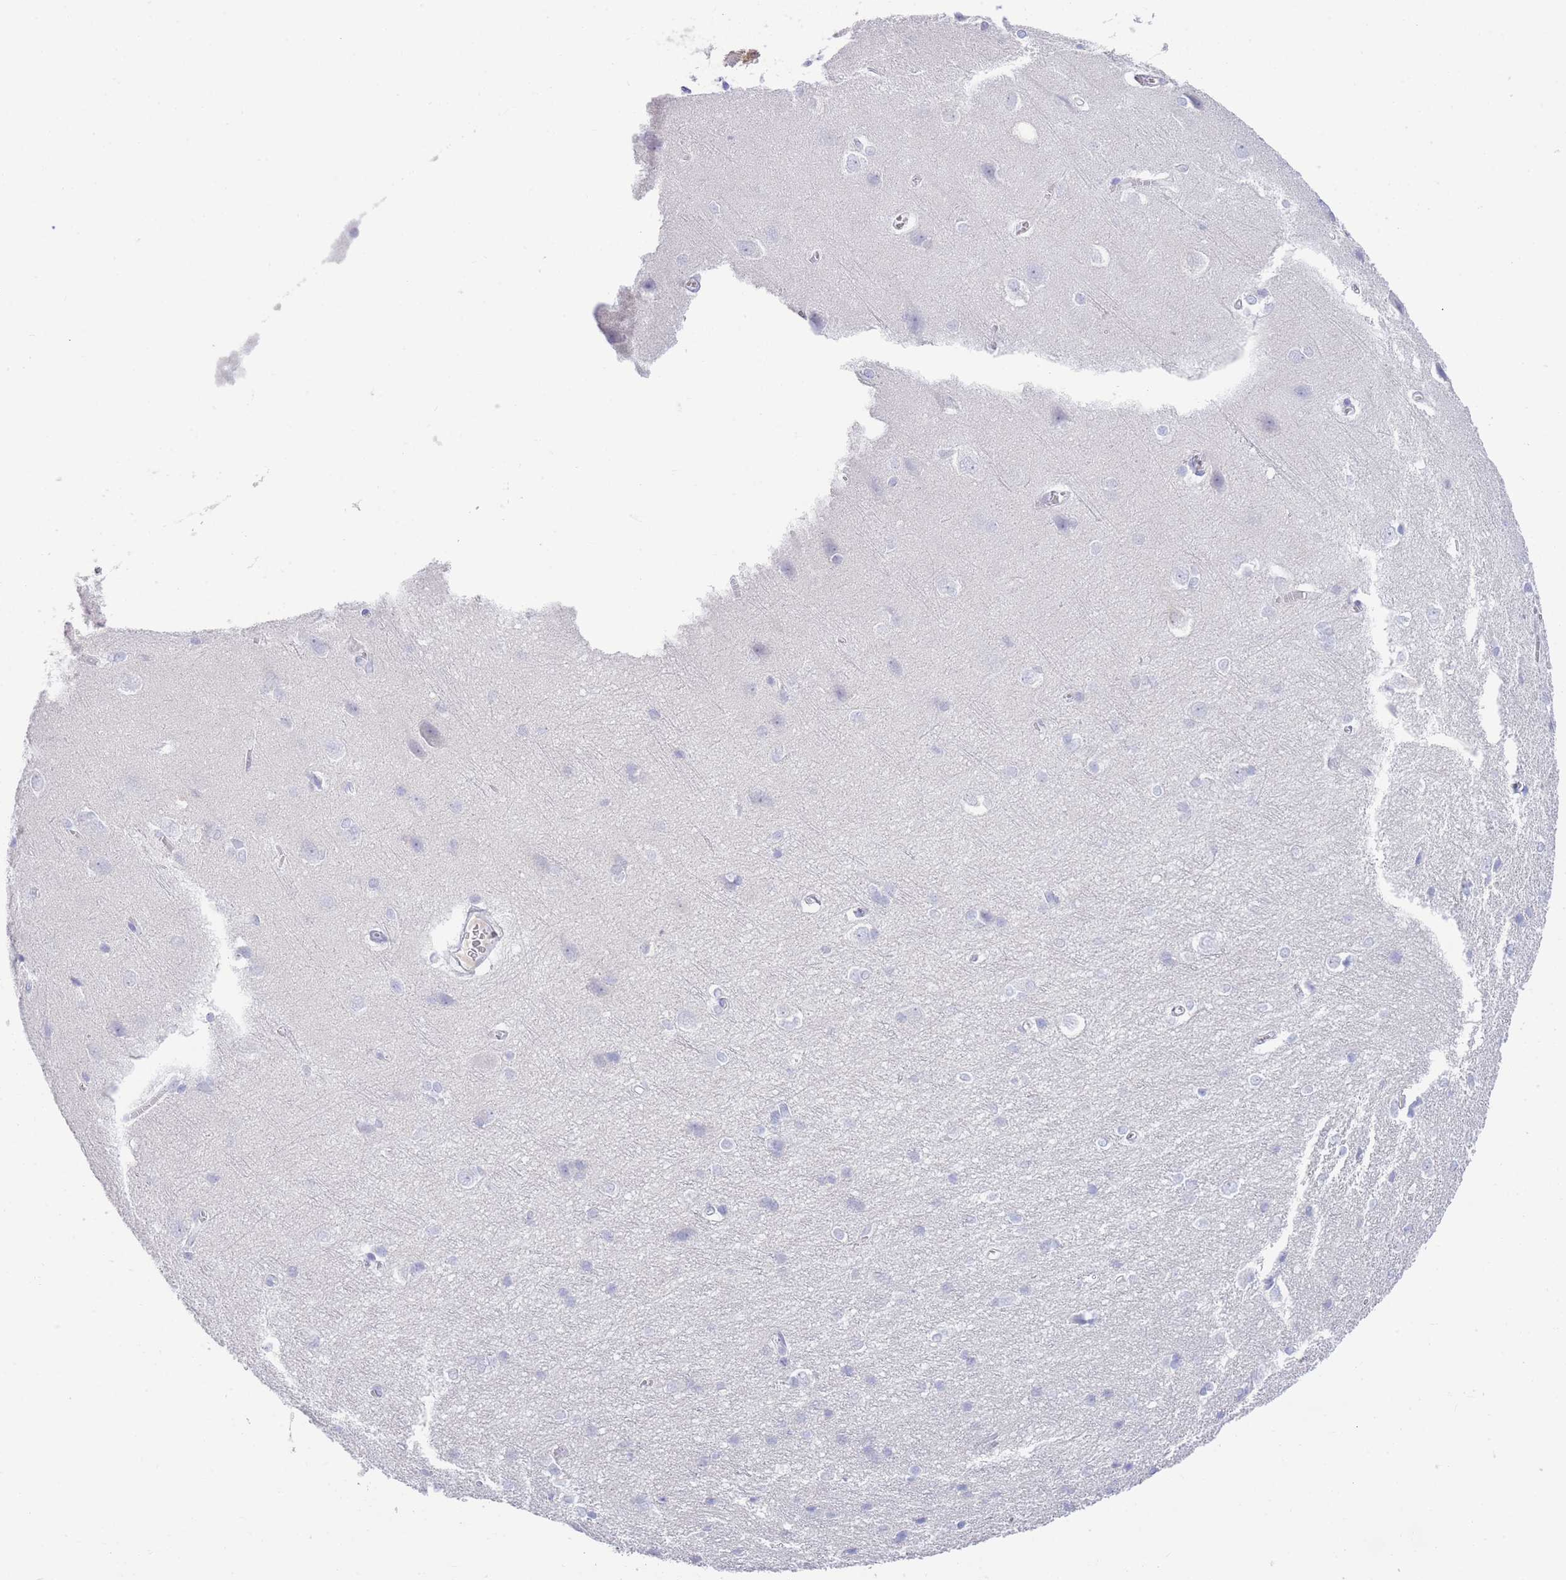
{"staining": {"intensity": "negative", "quantity": "none", "location": "none"}, "tissue": "cerebral cortex", "cell_type": "Endothelial cells", "image_type": "normal", "snomed": [{"axis": "morphology", "description": "Normal tissue, NOS"}, {"axis": "topography", "description": "Cerebral cortex"}], "caption": "The histopathology image demonstrates no significant expression in endothelial cells of cerebral cortex. (Brightfield microscopy of DAB (3,3'-diaminobenzidine) immunohistochemistry at high magnification).", "gene": "LRRC37A2", "patient": {"sex": "male", "age": 37}}